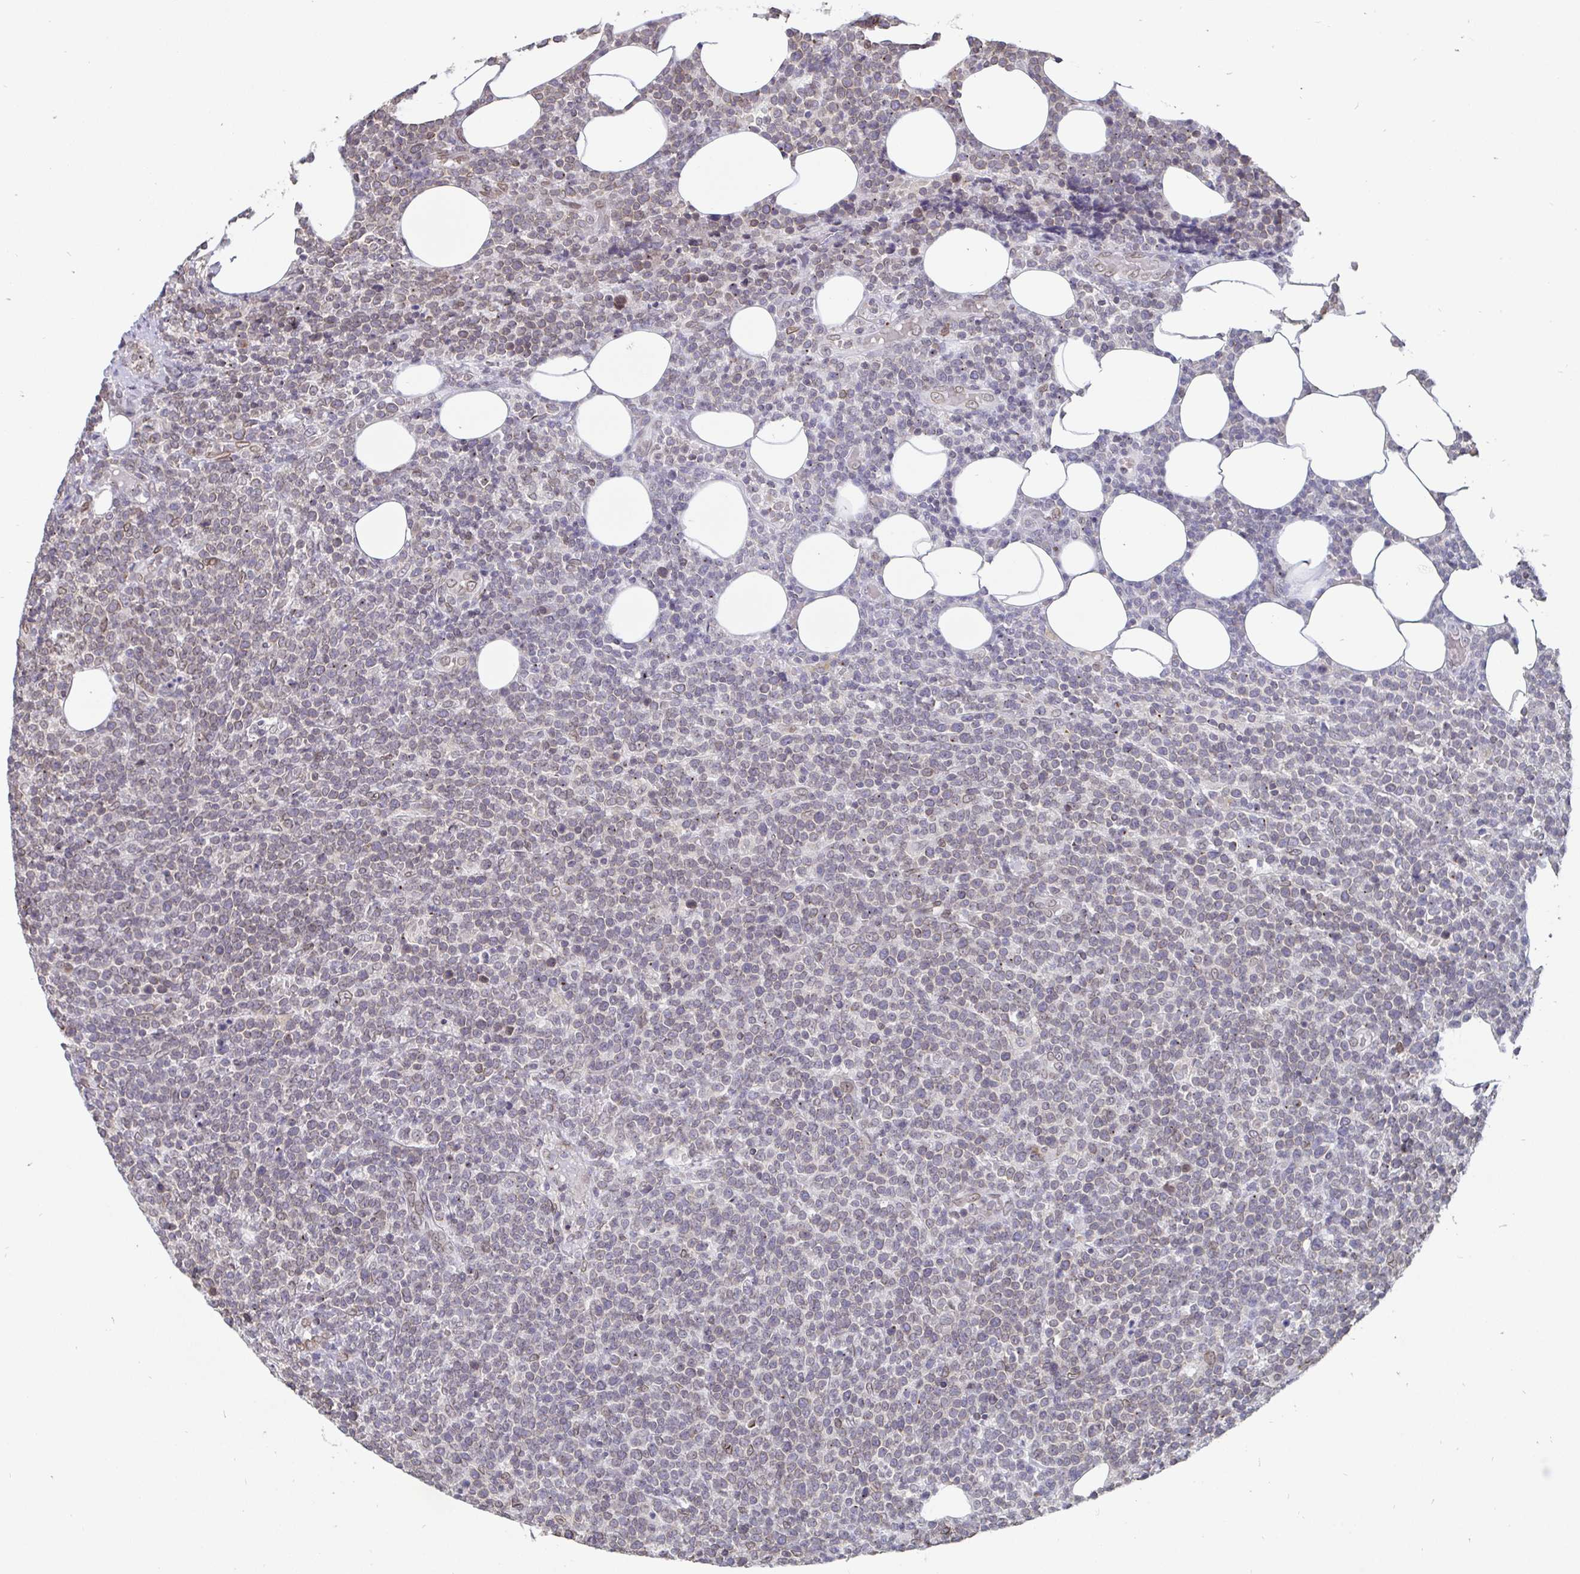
{"staining": {"intensity": "negative", "quantity": "none", "location": "none"}, "tissue": "lymphoma", "cell_type": "Tumor cells", "image_type": "cancer", "snomed": [{"axis": "morphology", "description": "Malignant lymphoma, non-Hodgkin's type, High grade"}, {"axis": "topography", "description": "Lymph node"}], "caption": "An immunohistochemistry (IHC) histopathology image of high-grade malignant lymphoma, non-Hodgkin's type is shown. There is no staining in tumor cells of high-grade malignant lymphoma, non-Hodgkin's type. (Stains: DAB immunohistochemistry (IHC) with hematoxylin counter stain, Microscopy: brightfield microscopy at high magnification).", "gene": "EMD", "patient": {"sex": "male", "age": 61}}